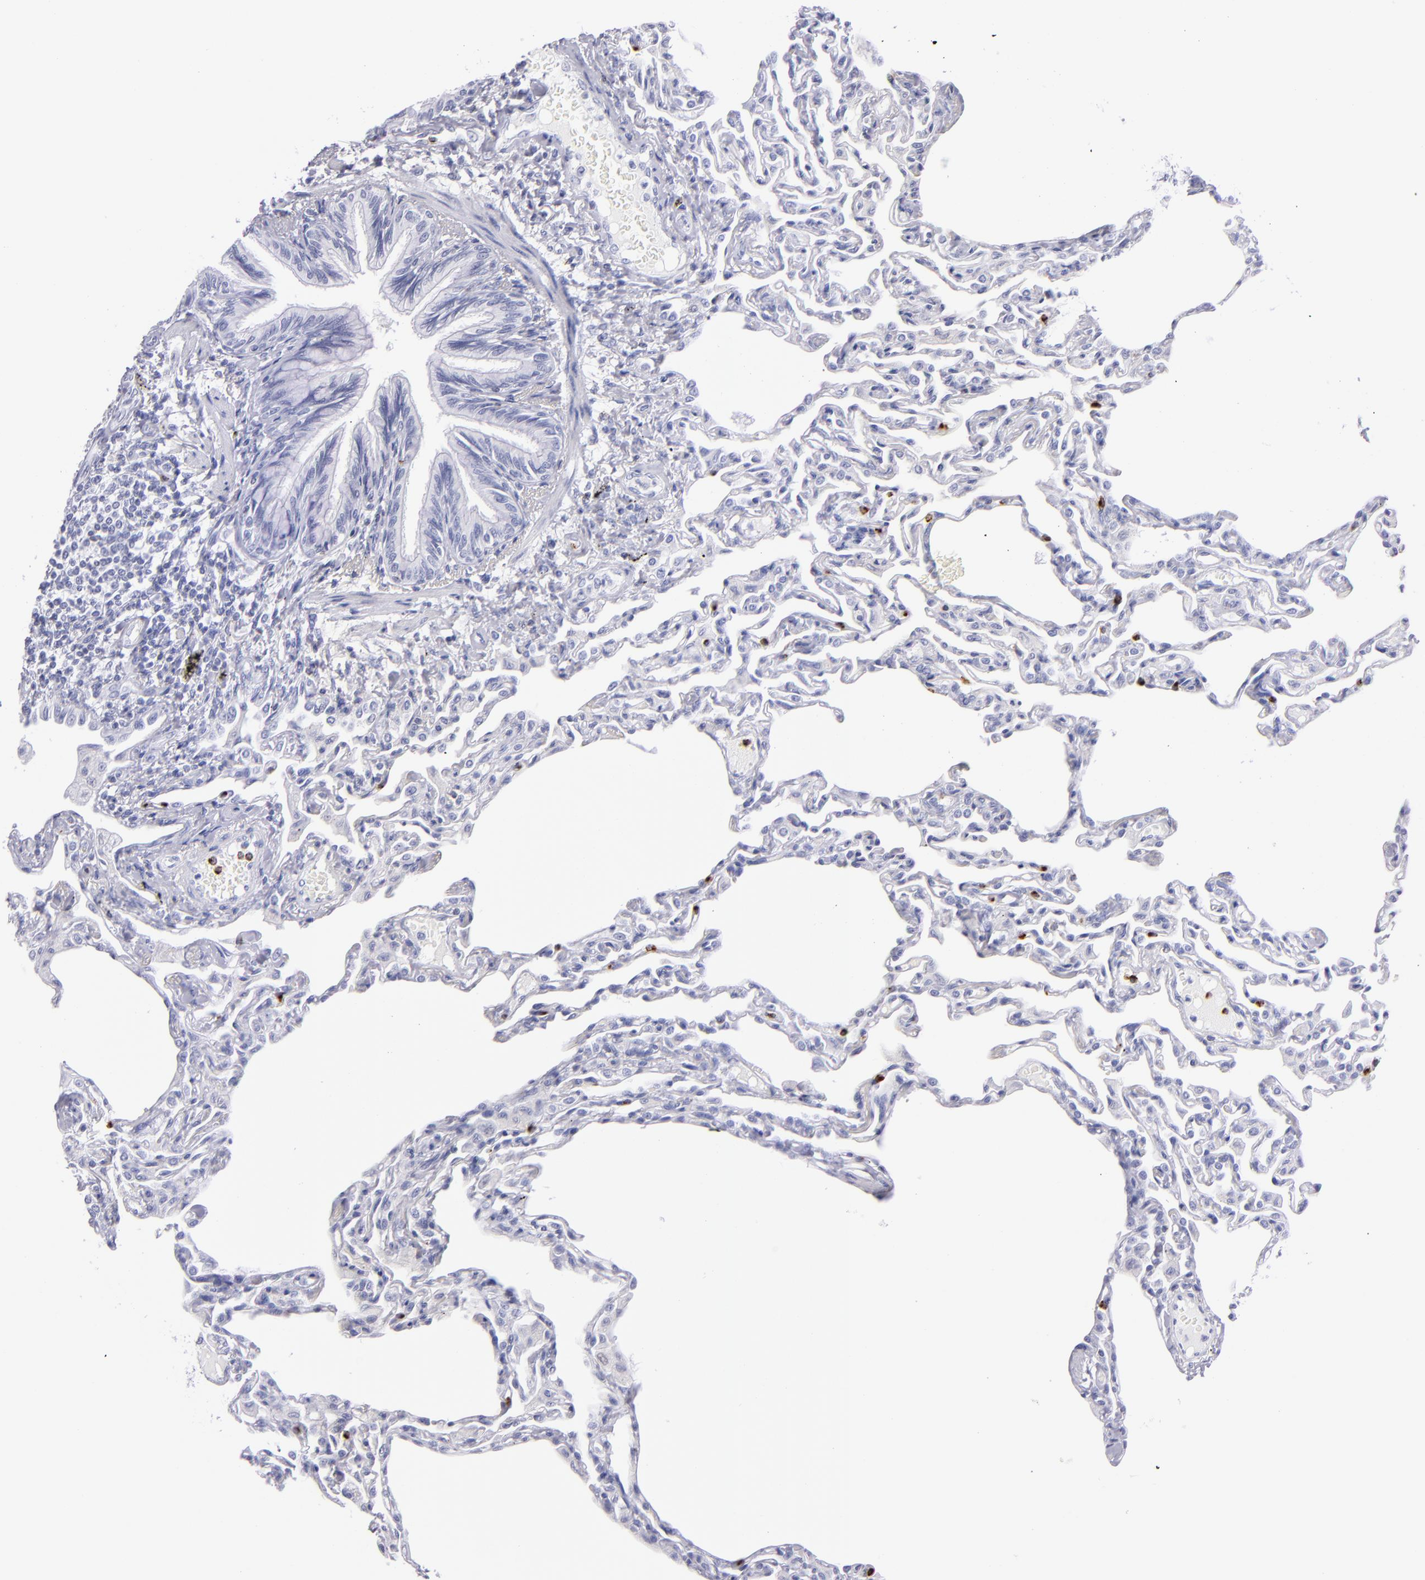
{"staining": {"intensity": "negative", "quantity": "none", "location": "none"}, "tissue": "lung", "cell_type": "Alveolar cells", "image_type": "normal", "snomed": [{"axis": "morphology", "description": "Normal tissue, NOS"}, {"axis": "topography", "description": "Lung"}], "caption": "Protein analysis of benign lung exhibits no significant expression in alveolar cells. Brightfield microscopy of immunohistochemistry stained with DAB (brown) and hematoxylin (blue), captured at high magnification.", "gene": "PRF1", "patient": {"sex": "female", "age": 49}}